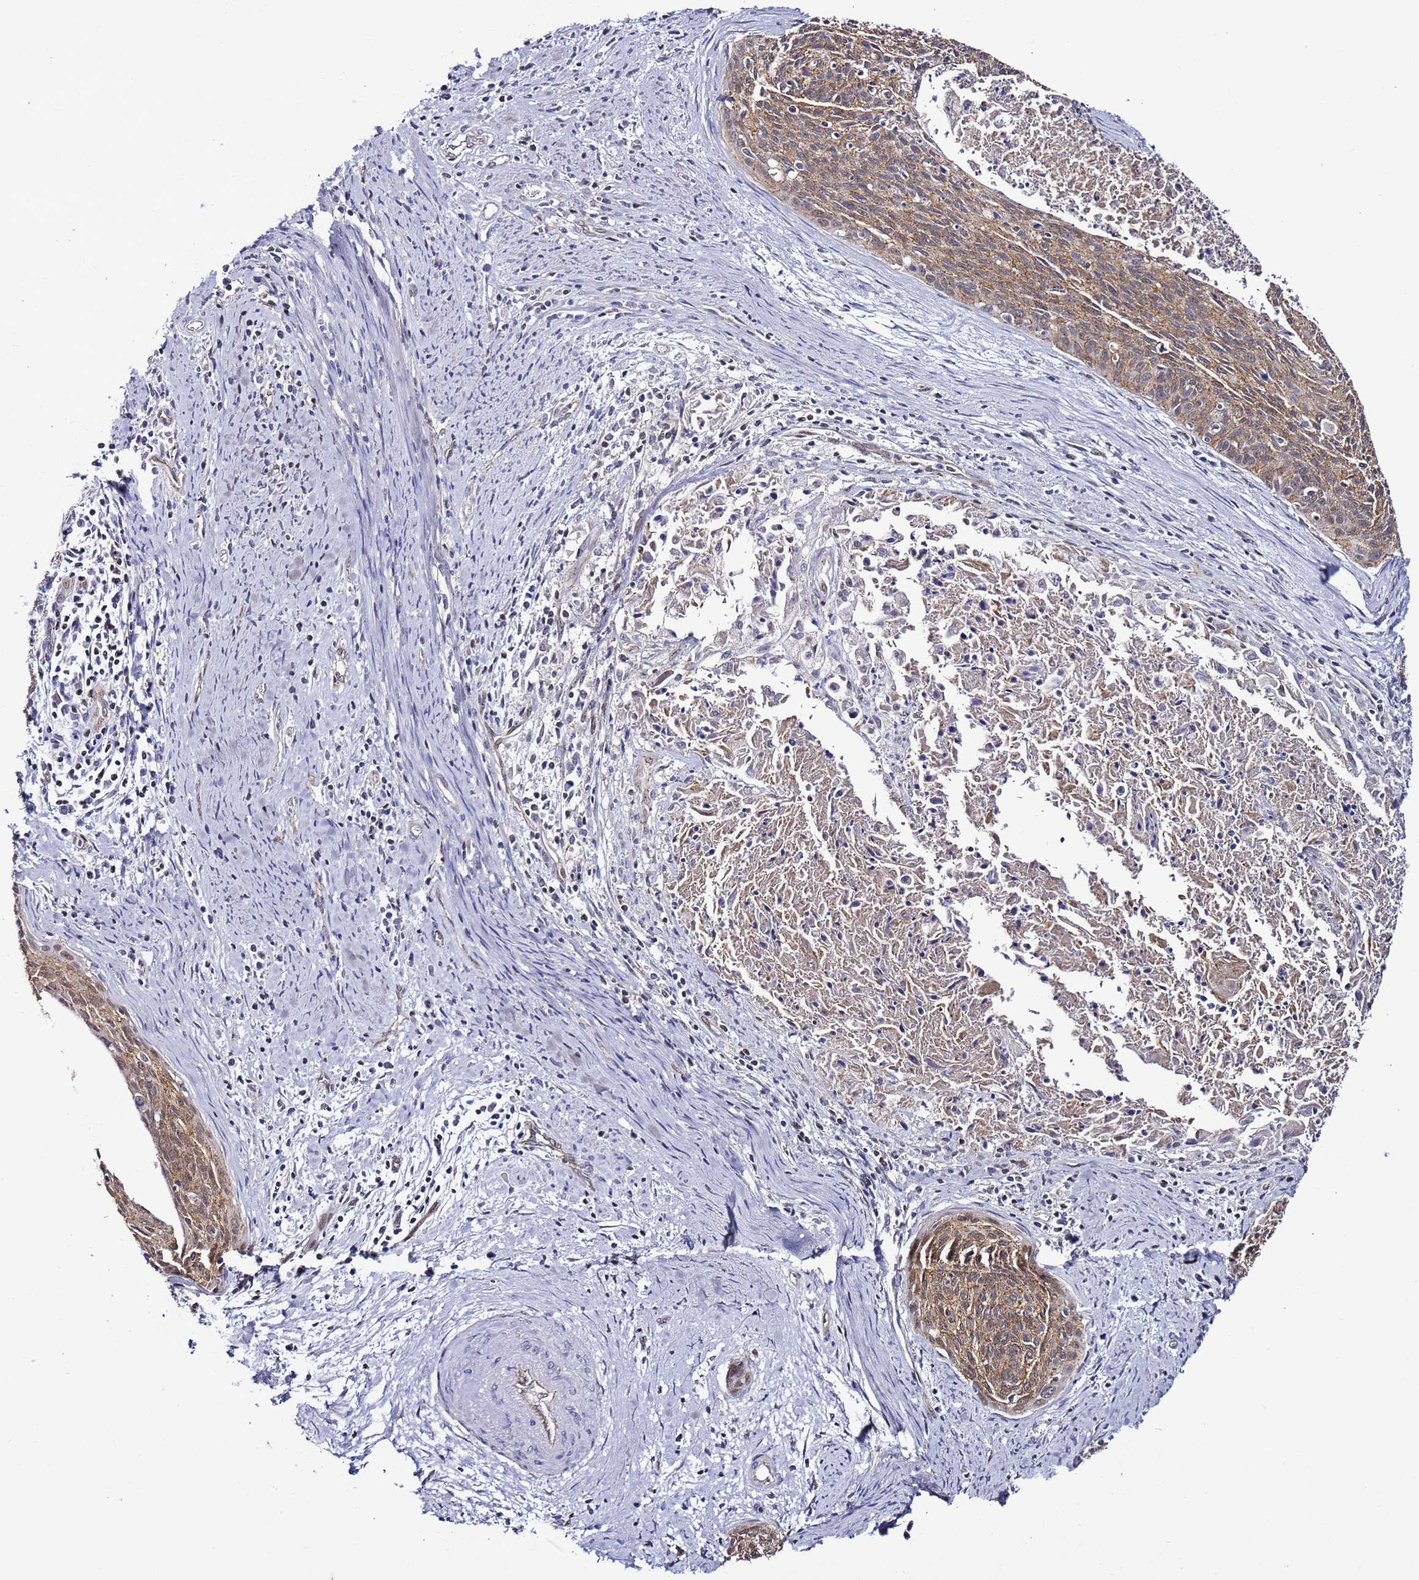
{"staining": {"intensity": "weak", "quantity": "25%-75%", "location": "cytoplasmic/membranous,nuclear"}, "tissue": "cervical cancer", "cell_type": "Tumor cells", "image_type": "cancer", "snomed": [{"axis": "morphology", "description": "Squamous cell carcinoma, NOS"}, {"axis": "topography", "description": "Cervix"}], "caption": "DAB (3,3'-diaminobenzidine) immunohistochemical staining of cervical cancer demonstrates weak cytoplasmic/membranous and nuclear protein expression in approximately 25%-75% of tumor cells.", "gene": "TENM3", "patient": {"sex": "female", "age": 55}}